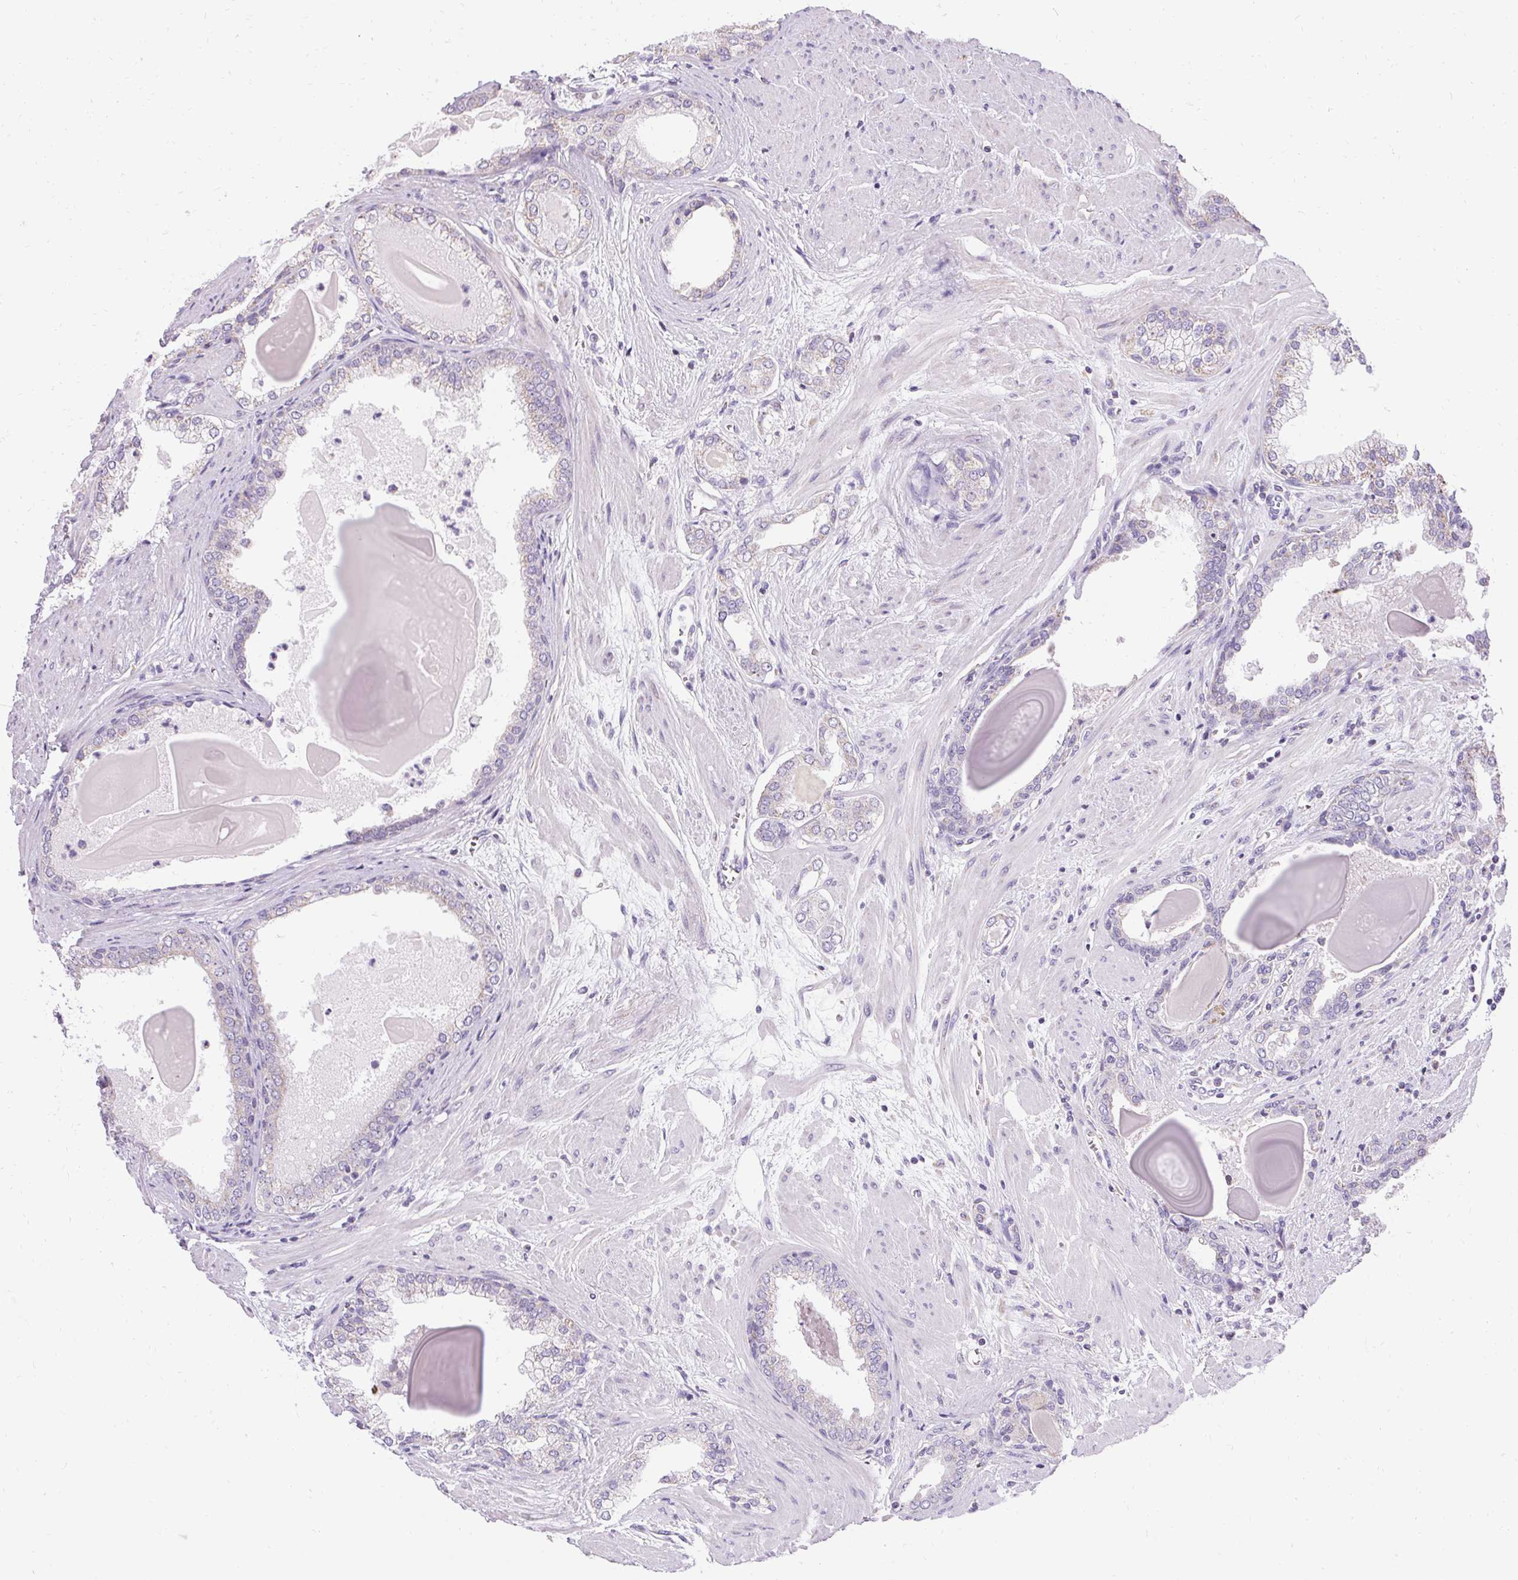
{"staining": {"intensity": "negative", "quantity": "none", "location": "none"}, "tissue": "prostate cancer", "cell_type": "Tumor cells", "image_type": "cancer", "snomed": [{"axis": "morphology", "description": "Adenocarcinoma, Low grade"}, {"axis": "topography", "description": "Prostate"}], "caption": "A micrograph of low-grade adenocarcinoma (prostate) stained for a protein exhibits no brown staining in tumor cells. The staining is performed using DAB (3,3'-diaminobenzidine) brown chromogen with nuclei counter-stained in using hematoxylin.", "gene": "ASGR2", "patient": {"sex": "male", "age": 64}}